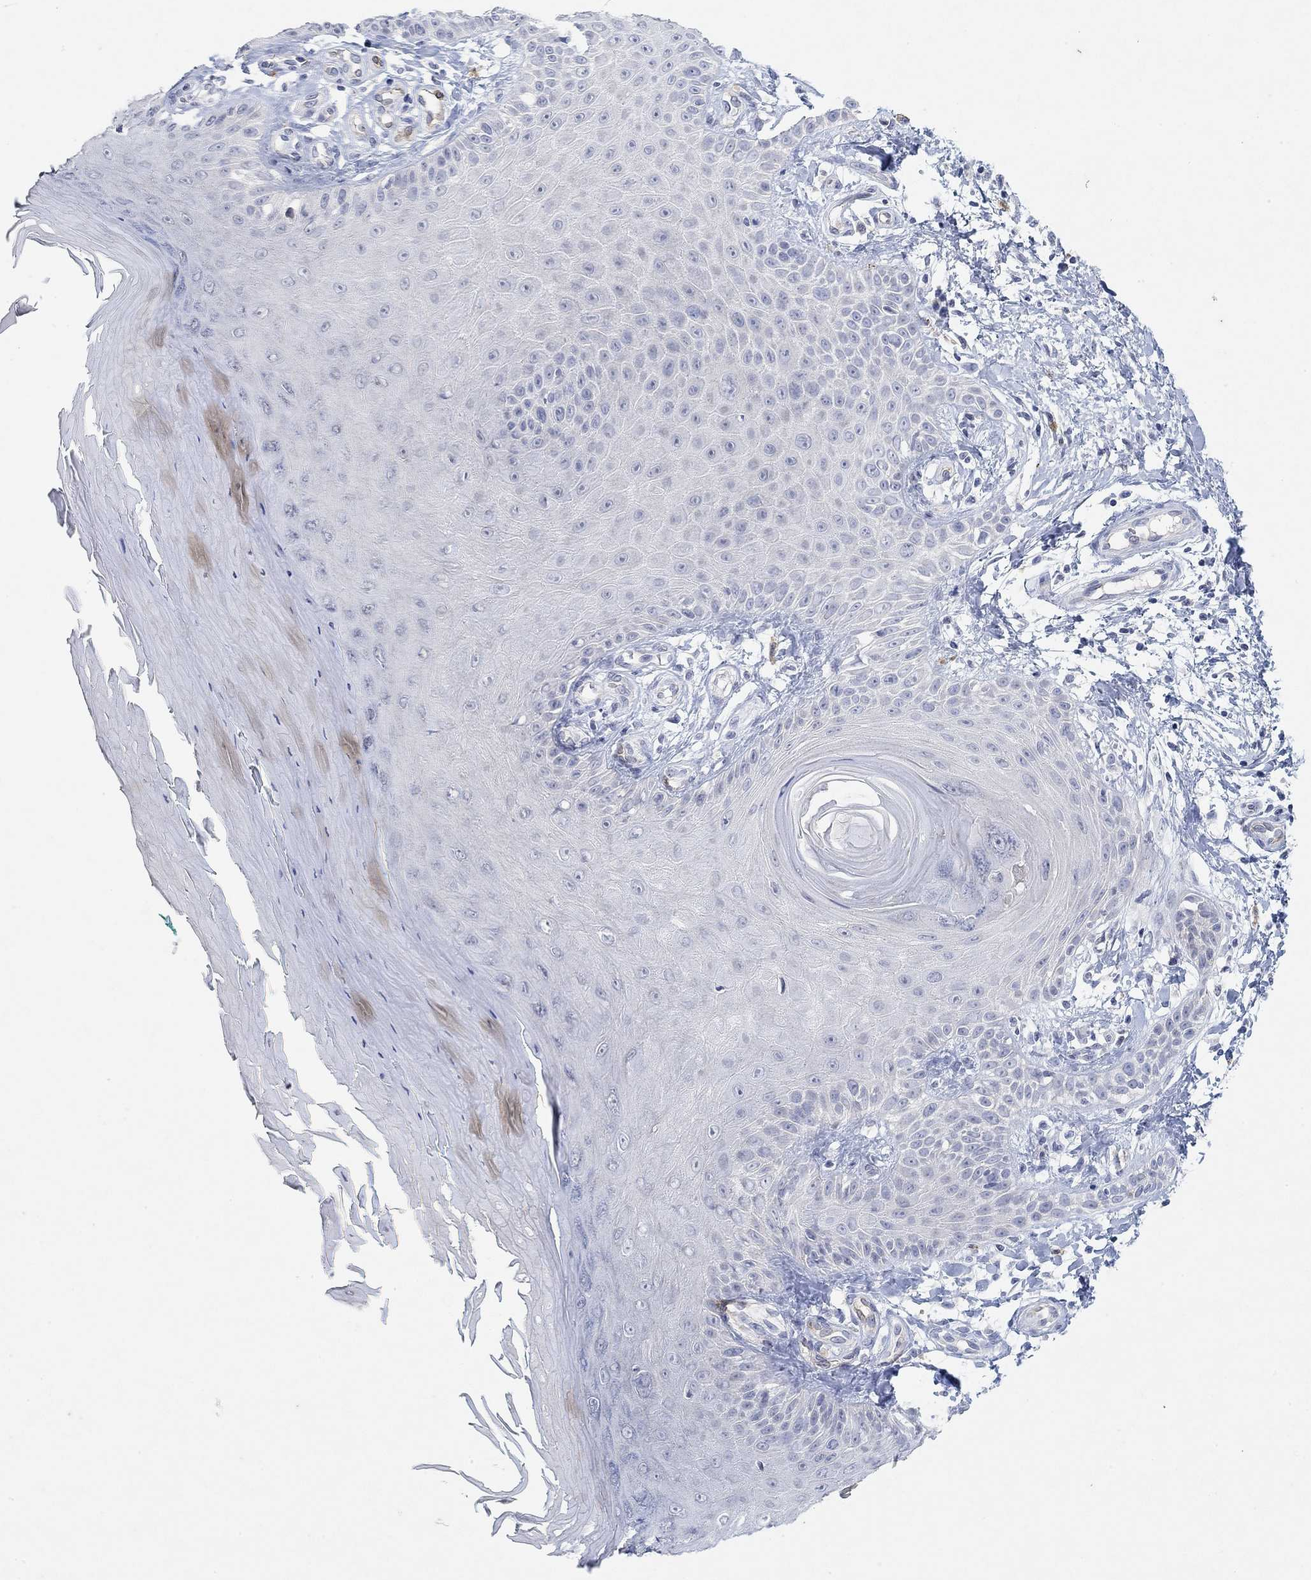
{"staining": {"intensity": "negative", "quantity": "none", "location": "none"}, "tissue": "skin", "cell_type": "Fibroblasts", "image_type": "normal", "snomed": [{"axis": "morphology", "description": "Normal tissue, NOS"}, {"axis": "morphology", "description": "Inflammation, NOS"}, {"axis": "morphology", "description": "Fibrosis, NOS"}, {"axis": "topography", "description": "Skin"}], "caption": "DAB (3,3'-diaminobenzidine) immunohistochemical staining of unremarkable human skin shows no significant positivity in fibroblasts. Brightfield microscopy of IHC stained with DAB (3,3'-diaminobenzidine) (brown) and hematoxylin (blue), captured at high magnification.", "gene": "VAT1L", "patient": {"sex": "male", "age": 71}}